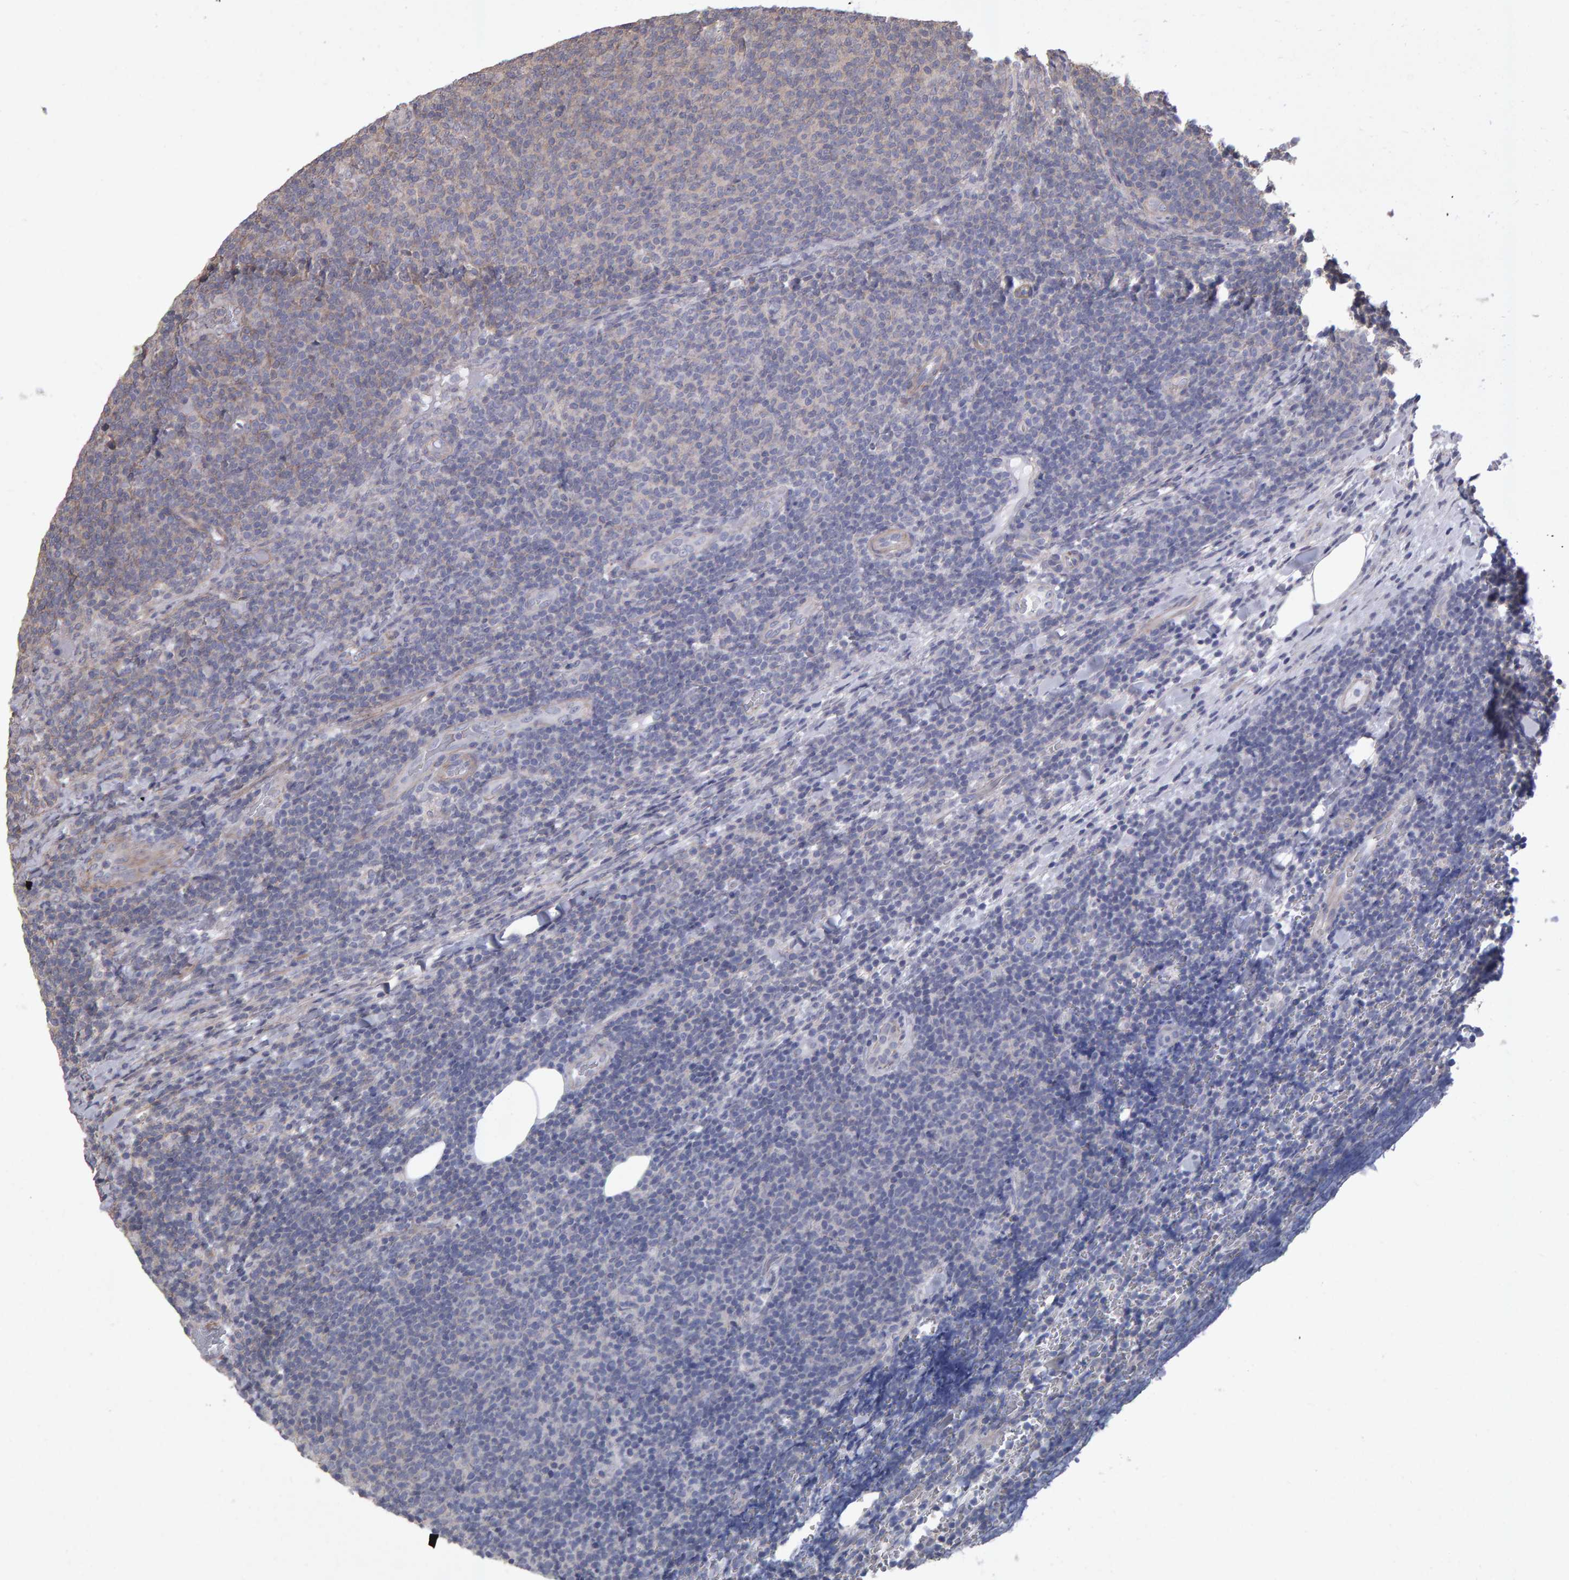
{"staining": {"intensity": "weak", "quantity": "<25%", "location": "cytoplasmic/membranous"}, "tissue": "lymphoma", "cell_type": "Tumor cells", "image_type": "cancer", "snomed": [{"axis": "morphology", "description": "Malignant lymphoma, non-Hodgkin's type, Low grade"}, {"axis": "topography", "description": "Lymph node"}], "caption": "Tumor cells show no significant positivity in lymphoma.", "gene": "SCRIB", "patient": {"sex": "male", "age": 66}}